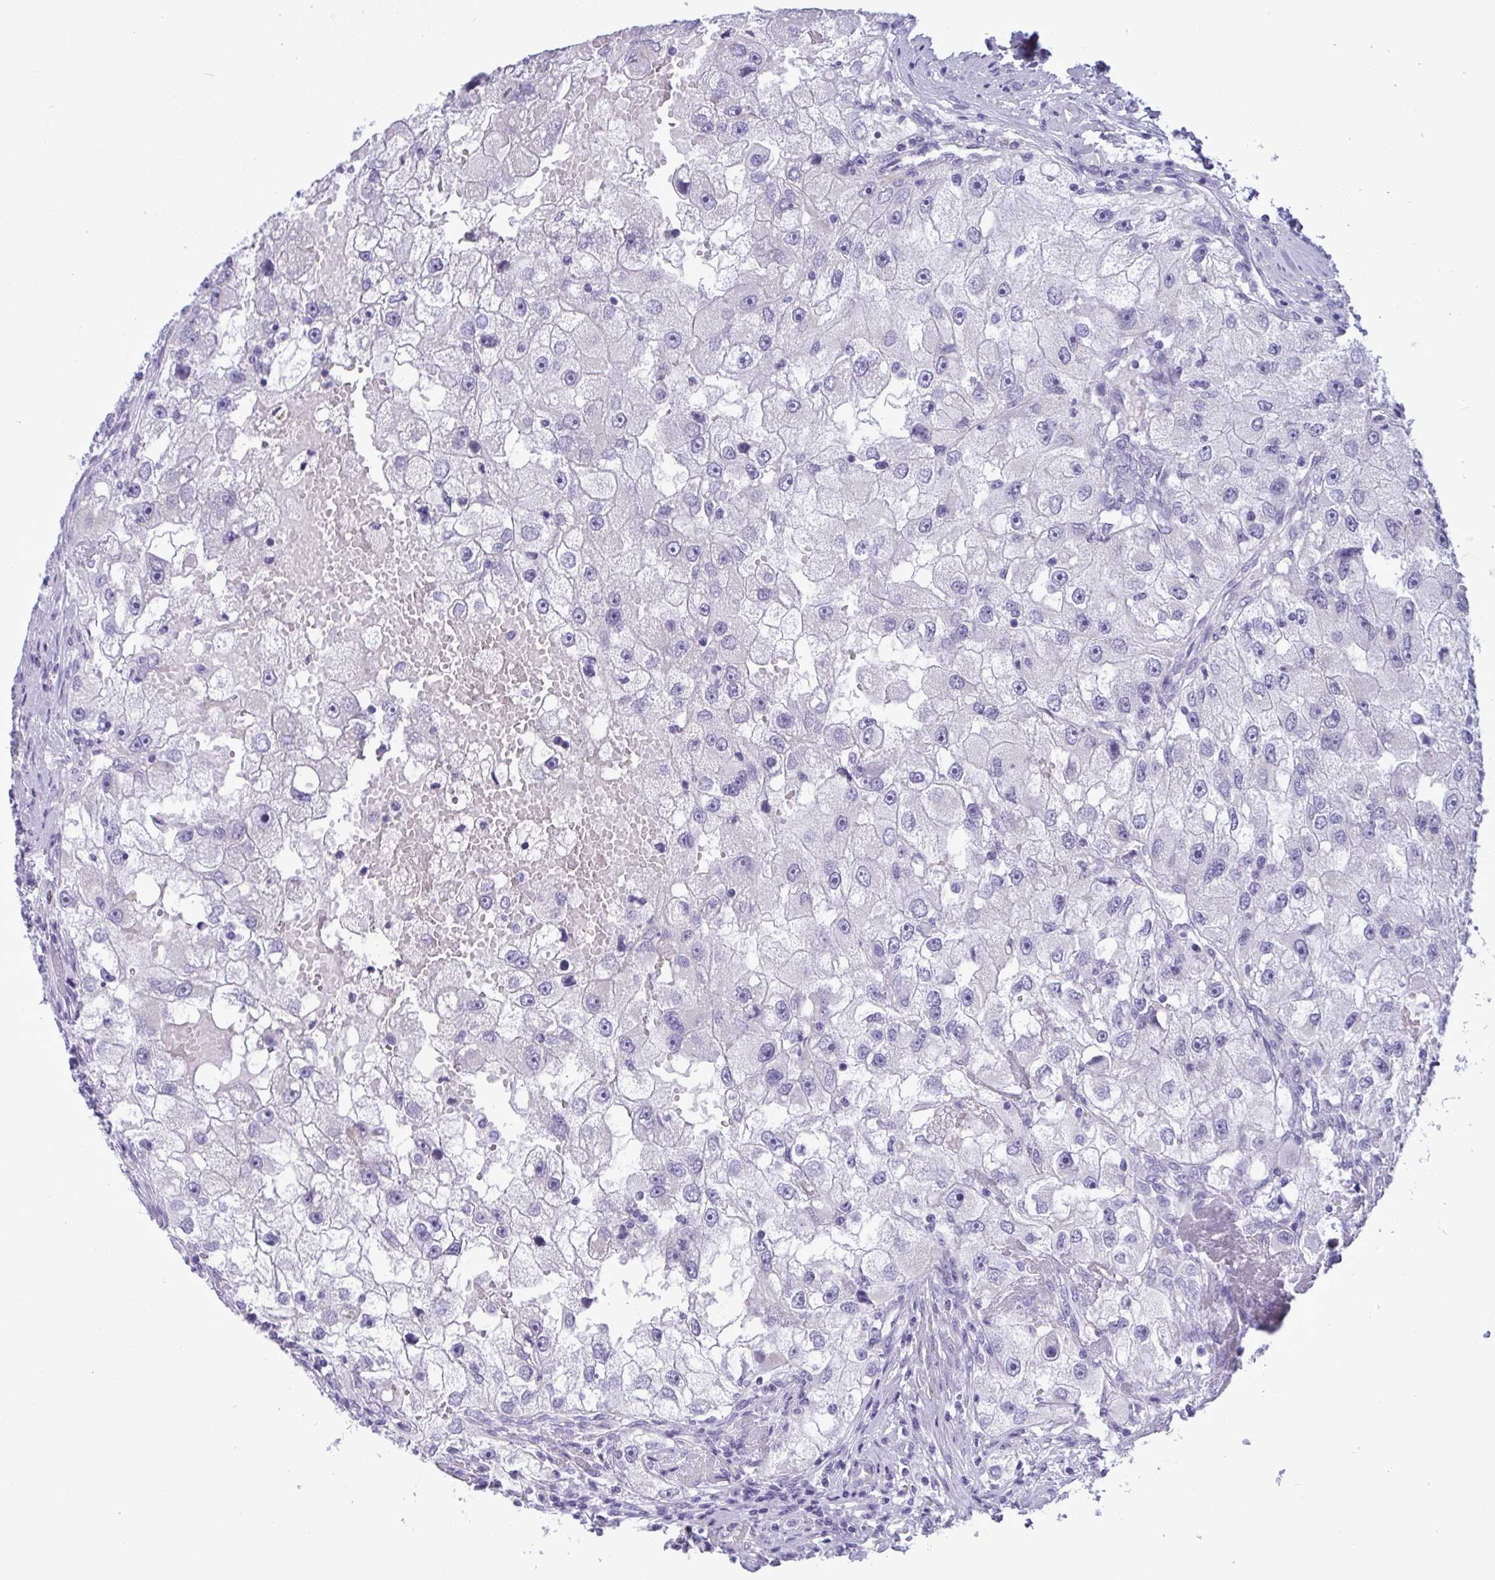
{"staining": {"intensity": "negative", "quantity": "none", "location": "none"}, "tissue": "renal cancer", "cell_type": "Tumor cells", "image_type": "cancer", "snomed": [{"axis": "morphology", "description": "Adenocarcinoma, NOS"}, {"axis": "topography", "description": "Kidney"}], "caption": "This is an immunohistochemistry photomicrograph of human renal cancer (adenocarcinoma). There is no expression in tumor cells.", "gene": "MYH10", "patient": {"sex": "male", "age": 63}}